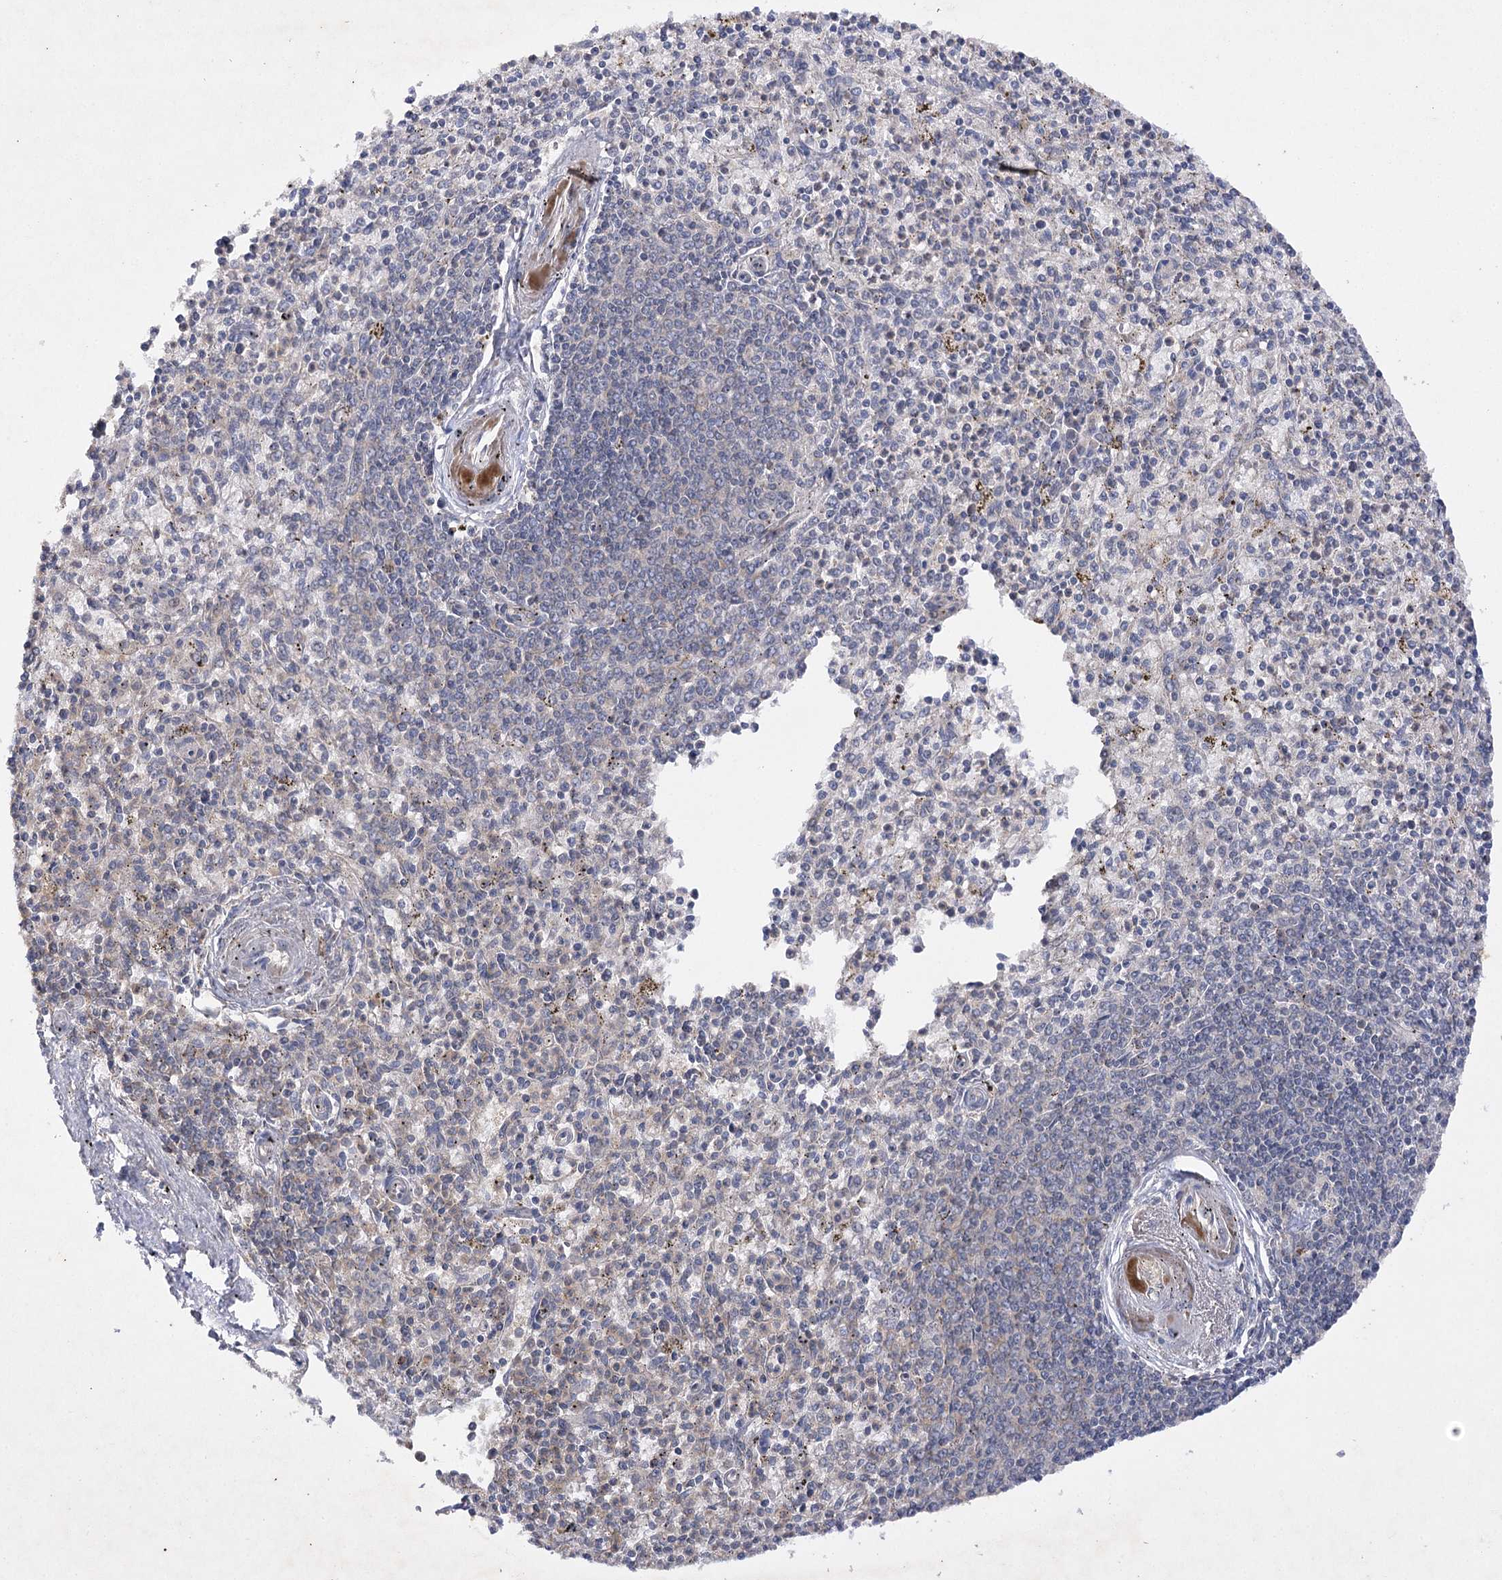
{"staining": {"intensity": "weak", "quantity": "25%-75%", "location": "cytoplasmic/membranous"}, "tissue": "spleen", "cell_type": "Cells in red pulp", "image_type": "normal", "snomed": [{"axis": "morphology", "description": "Normal tissue, NOS"}, {"axis": "topography", "description": "Spleen"}], "caption": "Human spleen stained for a protein (brown) displays weak cytoplasmic/membranous positive staining in about 25%-75% of cells in red pulp.", "gene": "BCR", "patient": {"sex": "male", "age": 72}}